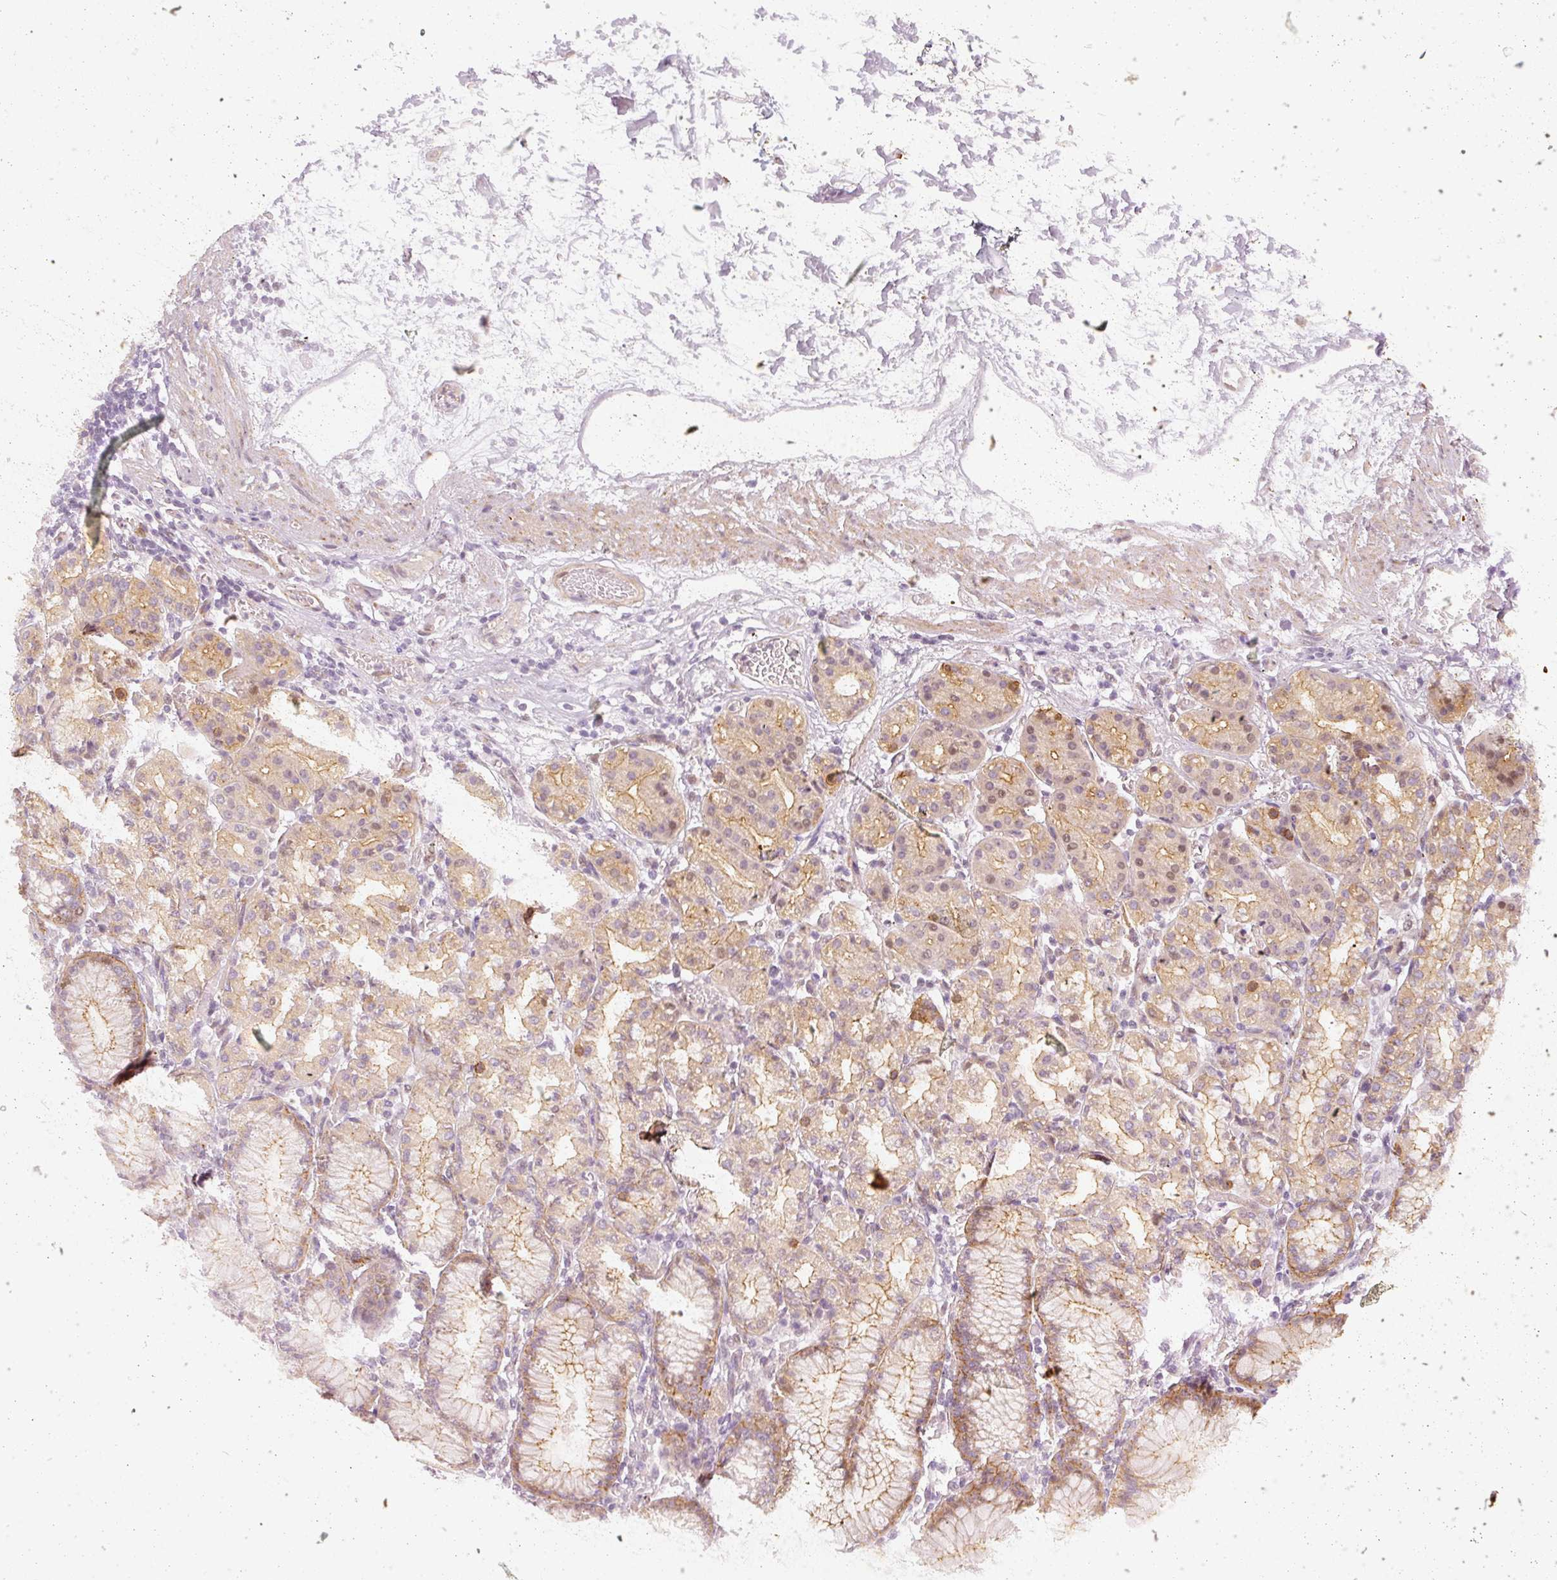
{"staining": {"intensity": "moderate", "quantity": "<25%", "location": "cytoplasmic/membranous"}, "tissue": "stomach", "cell_type": "Glandular cells", "image_type": "normal", "snomed": [{"axis": "morphology", "description": "Normal tissue, NOS"}, {"axis": "topography", "description": "Stomach"}], "caption": "Brown immunohistochemical staining in normal human stomach reveals moderate cytoplasmic/membranous positivity in about <25% of glandular cells.", "gene": "DAPP1", "patient": {"sex": "female", "age": 57}}